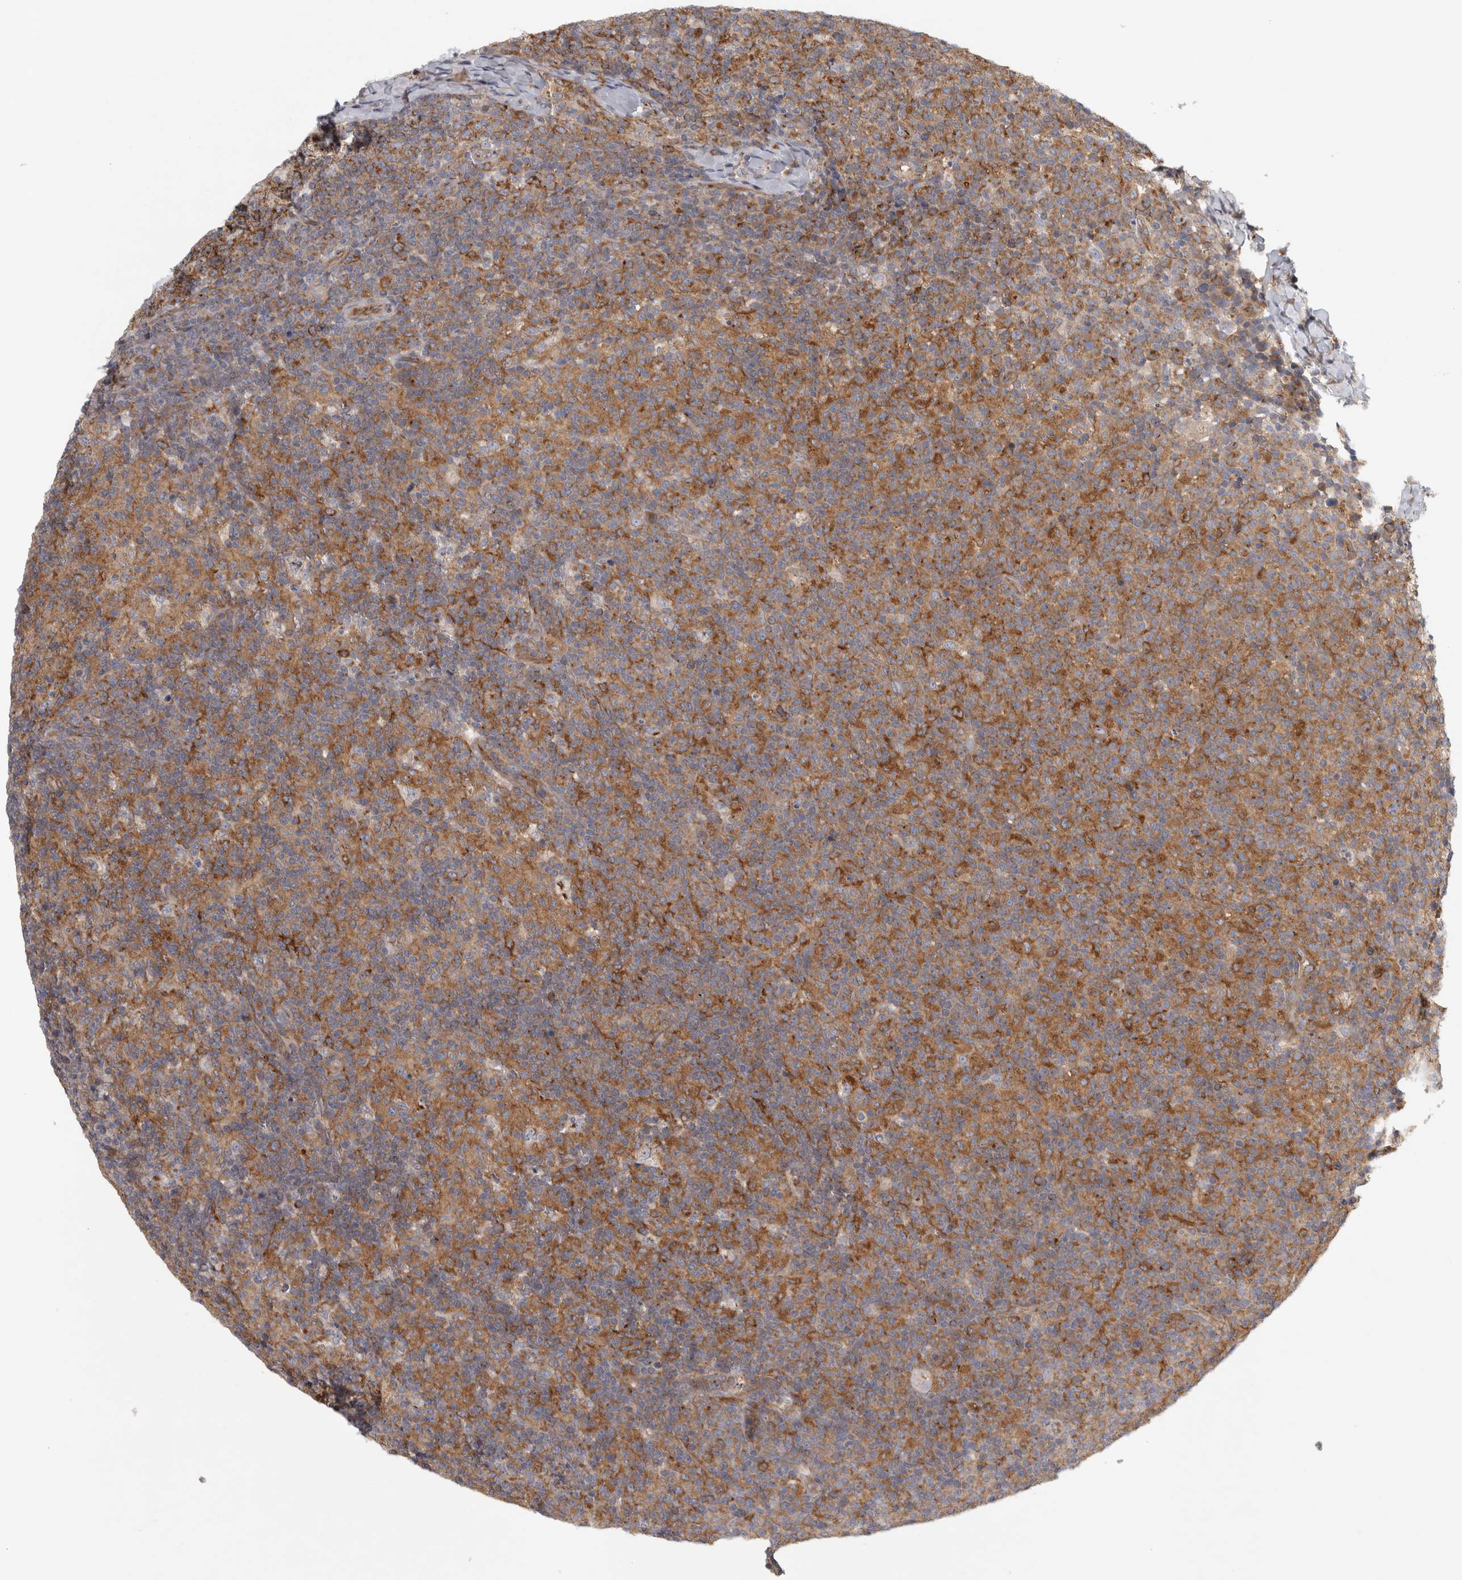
{"staining": {"intensity": "strong", "quantity": ">75%", "location": "cytoplasmic/membranous"}, "tissue": "lymph node", "cell_type": "Germinal center cells", "image_type": "normal", "snomed": [{"axis": "morphology", "description": "Normal tissue, NOS"}, {"axis": "morphology", "description": "Inflammation, NOS"}, {"axis": "topography", "description": "Lymph node"}], "caption": "A brown stain labels strong cytoplasmic/membranous expression of a protein in germinal center cells of normal human lymph node. Using DAB (3,3'-diaminobenzidine) (brown) and hematoxylin (blue) stains, captured at high magnification using brightfield microscopy.", "gene": "PEX6", "patient": {"sex": "male", "age": 55}}